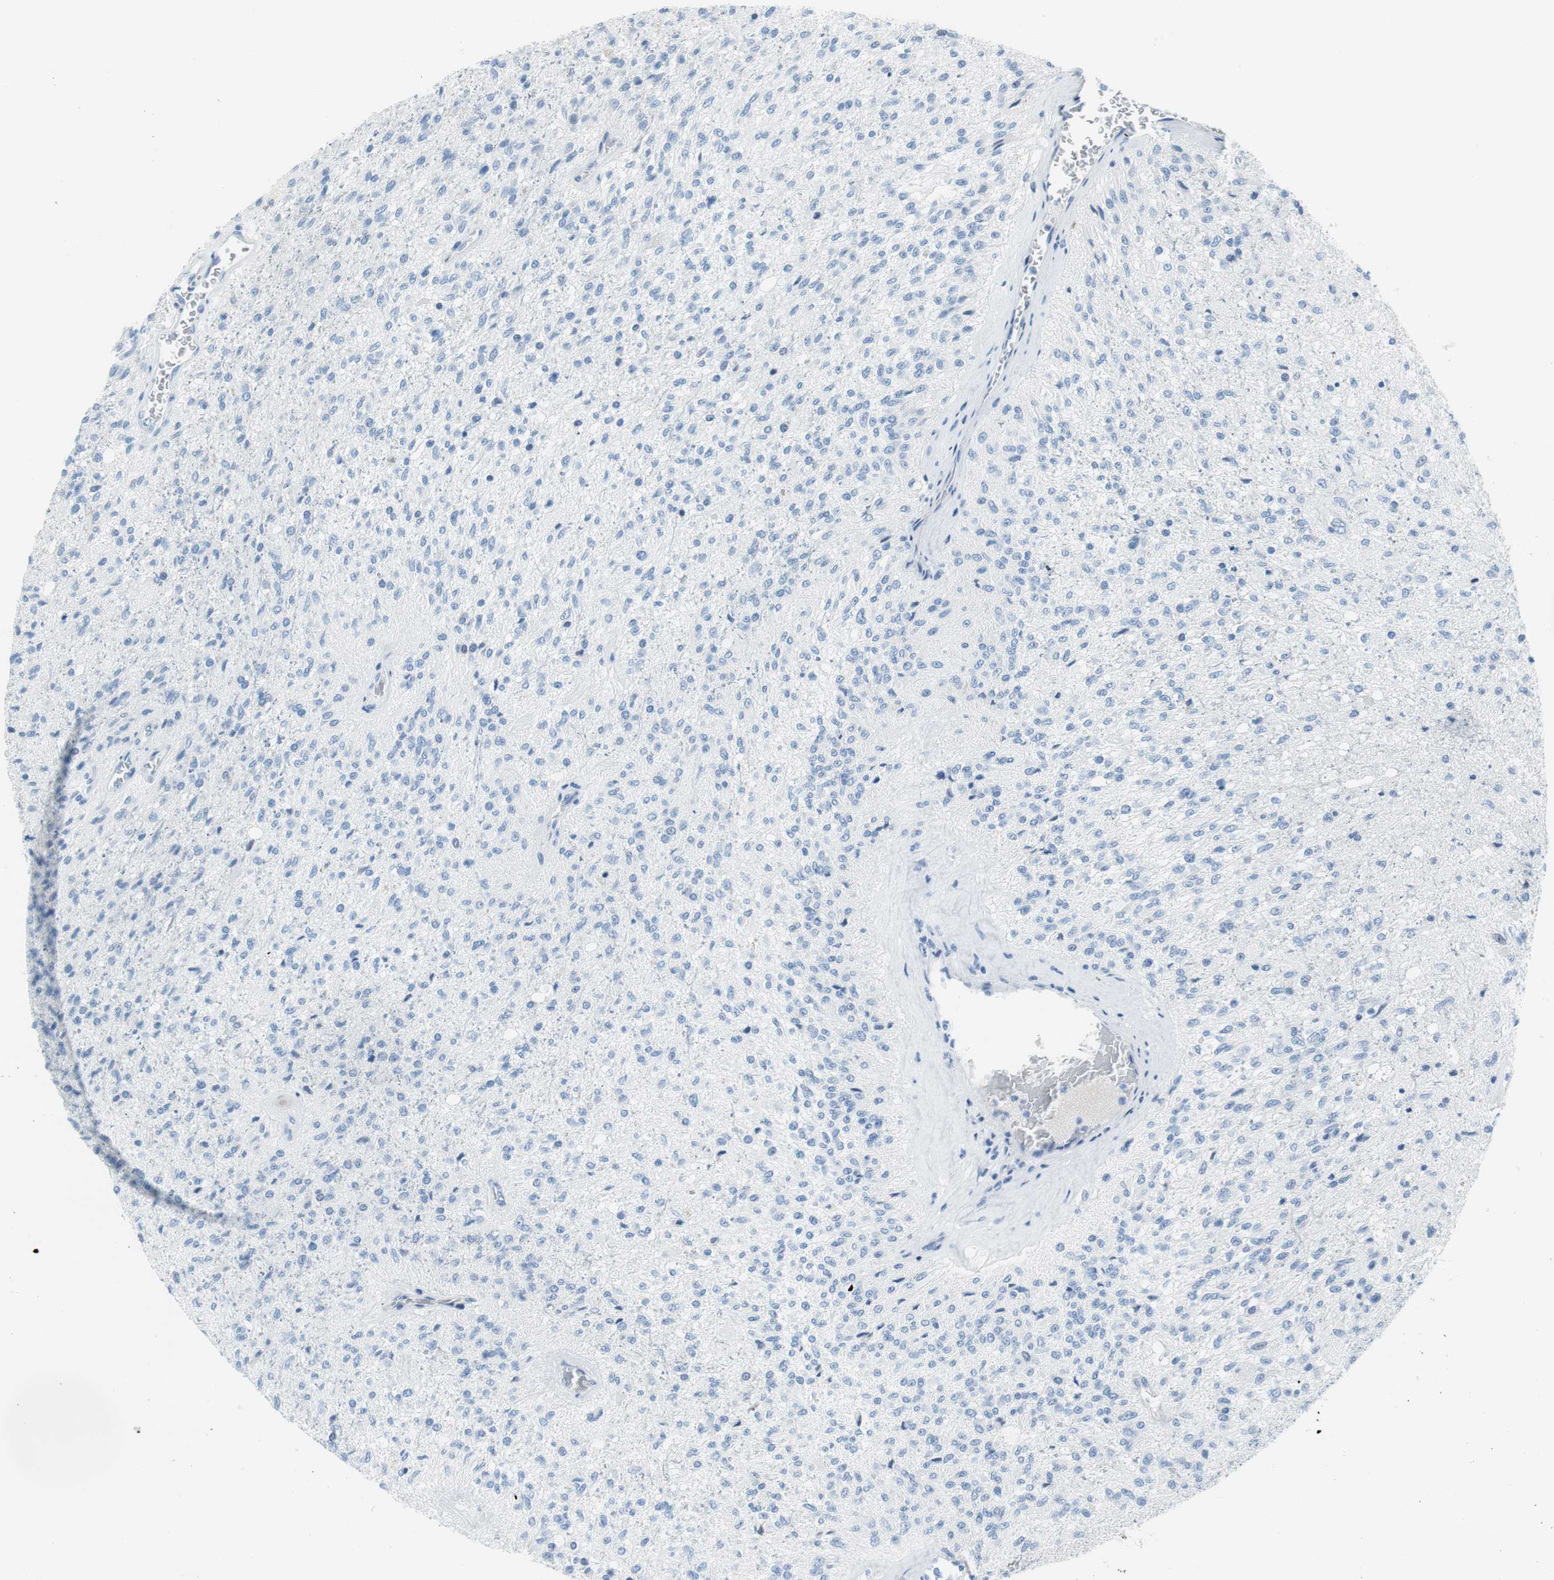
{"staining": {"intensity": "negative", "quantity": "none", "location": "none"}, "tissue": "glioma", "cell_type": "Tumor cells", "image_type": "cancer", "snomed": [{"axis": "morphology", "description": "Normal tissue, NOS"}, {"axis": "morphology", "description": "Glioma, malignant, High grade"}, {"axis": "topography", "description": "Cerebral cortex"}], "caption": "Glioma was stained to show a protein in brown. There is no significant positivity in tumor cells.", "gene": "MYH1", "patient": {"sex": "male", "age": 77}}